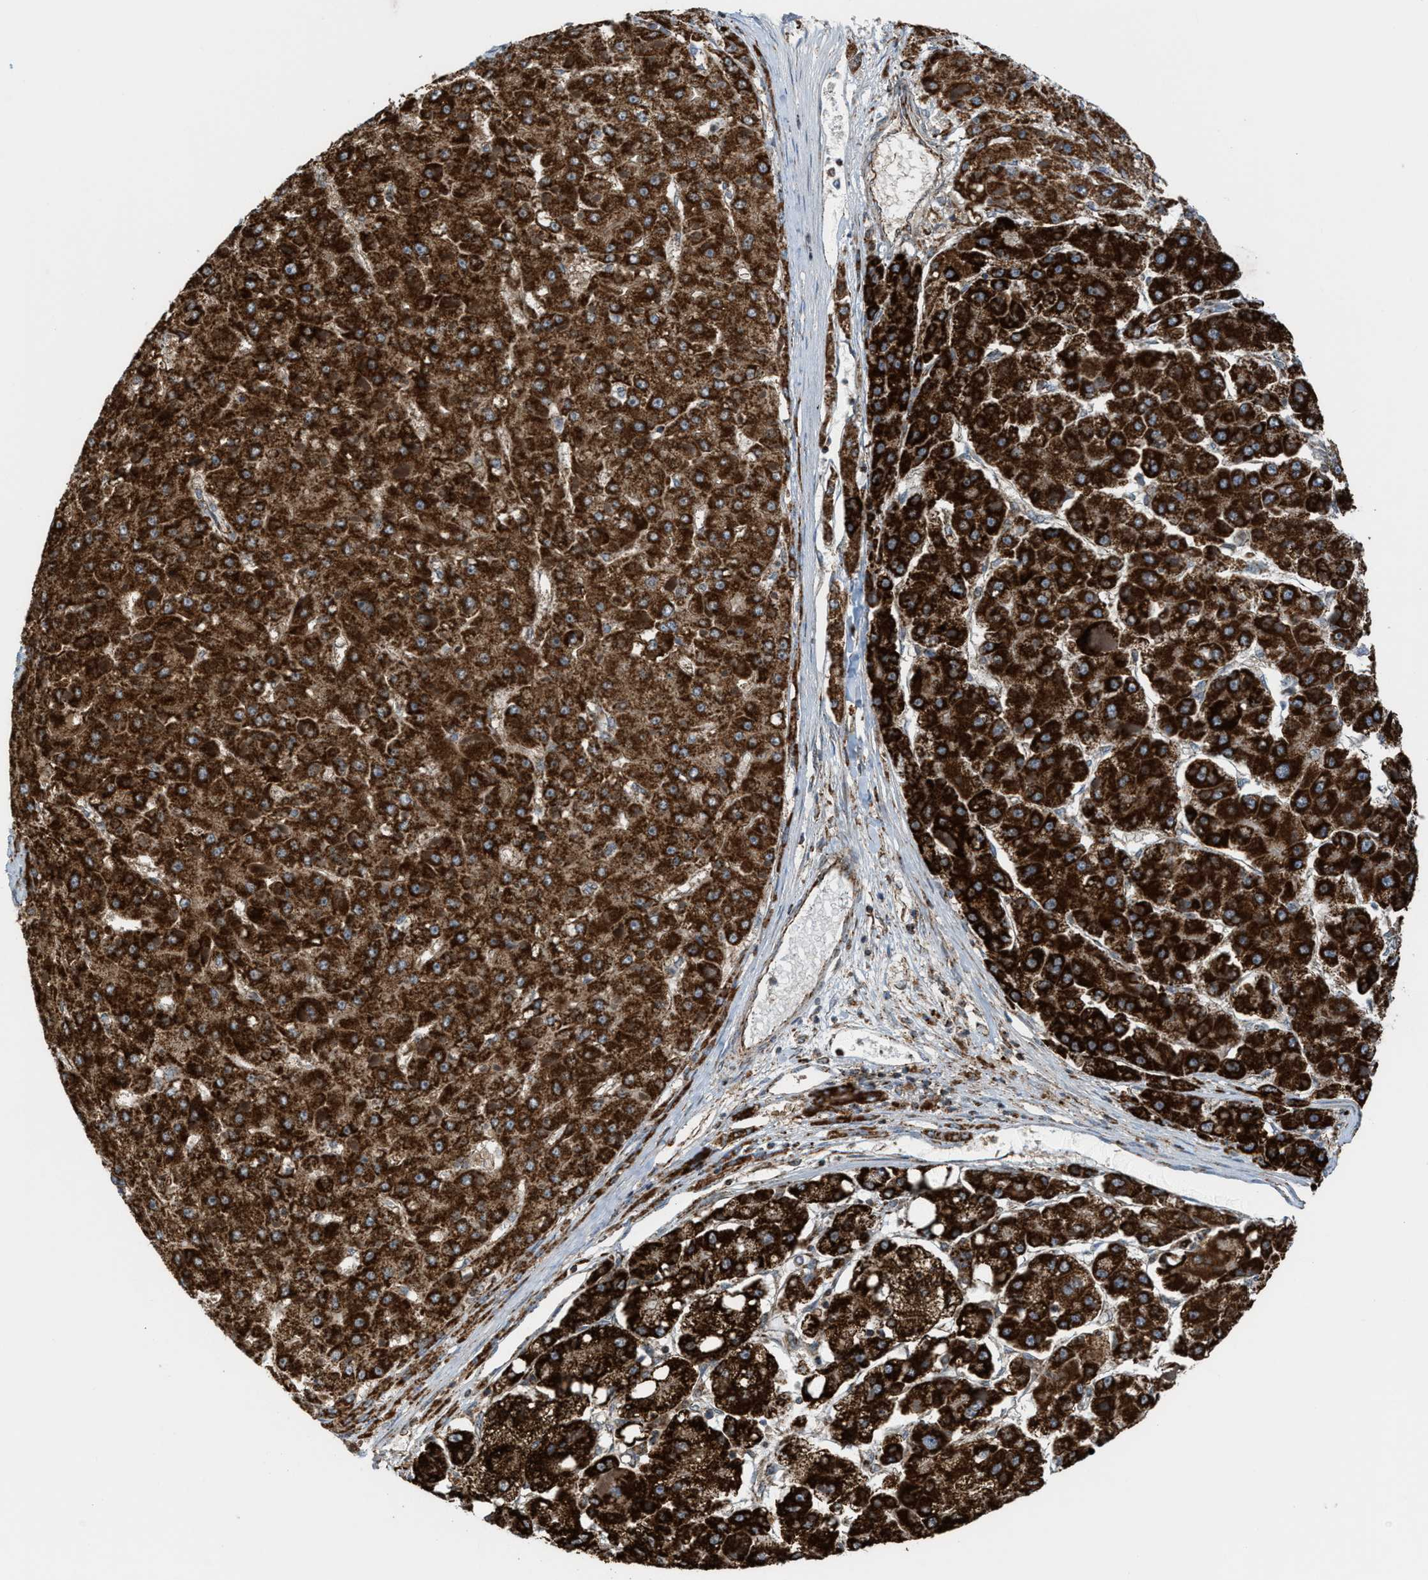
{"staining": {"intensity": "strong", "quantity": ">75%", "location": "cytoplasmic/membranous"}, "tissue": "liver cancer", "cell_type": "Tumor cells", "image_type": "cancer", "snomed": [{"axis": "morphology", "description": "Carcinoma, Hepatocellular, NOS"}, {"axis": "topography", "description": "Liver"}], "caption": "Liver cancer (hepatocellular carcinoma) was stained to show a protein in brown. There is high levels of strong cytoplasmic/membranous staining in approximately >75% of tumor cells. (DAB IHC with brightfield microscopy, high magnification).", "gene": "SGSM2", "patient": {"sex": "female", "age": 73}}